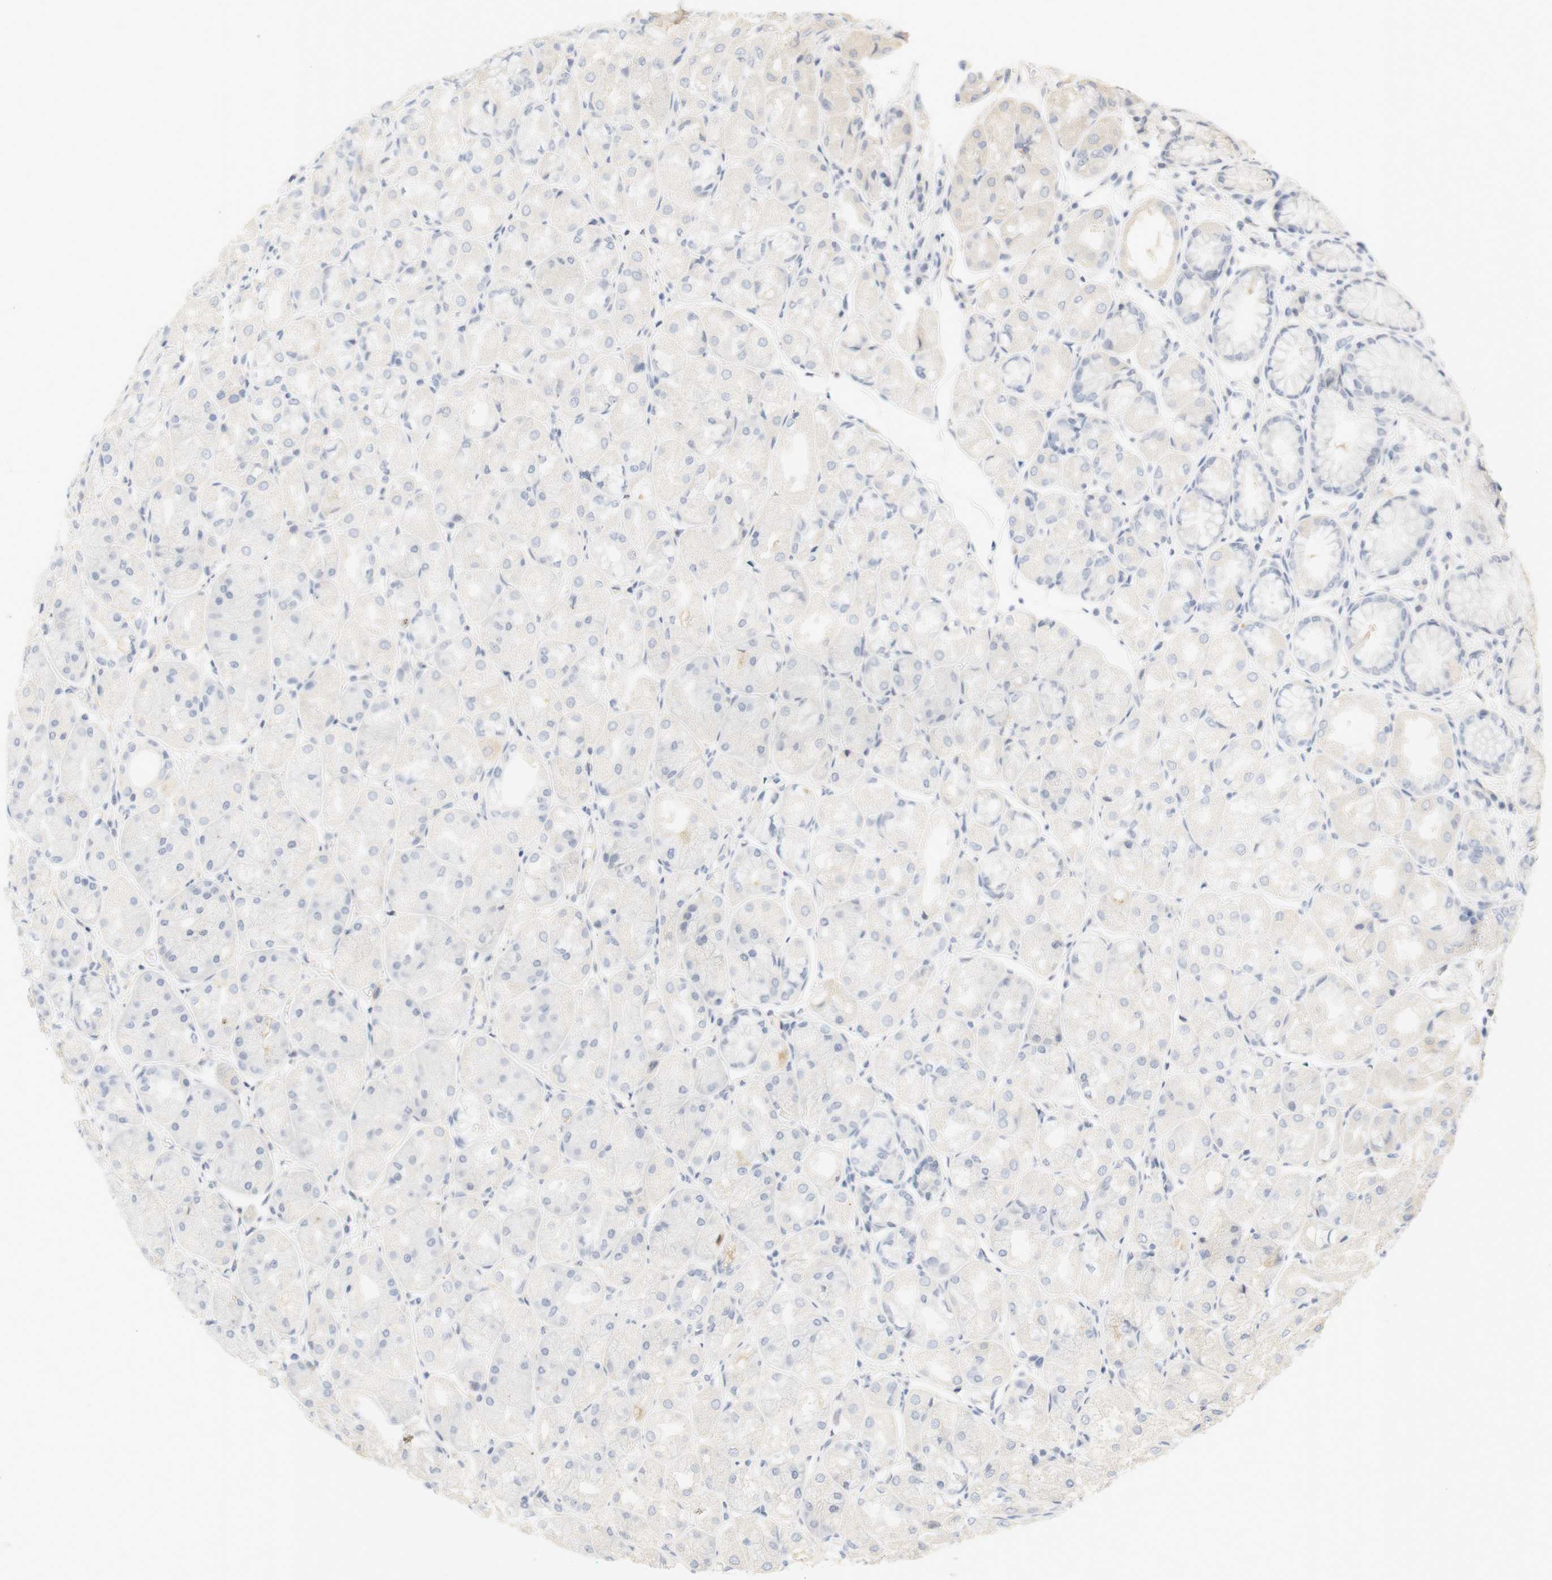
{"staining": {"intensity": "negative", "quantity": "none", "location": "none"}, "tissue": "stomach", "cell_type": "Glandular cells", "image_type": "normal", "snomed": [{"axis": "morphology", "description": "Normal tissue, NOS"}, {"axis": "topography", "description": "Stomach, upper"}], "caption": "There is no significant staining in glandular cells of stomach. (DAB IHC with hematoxylin counter stain).", "gene": "RTN3", "patient": {"sex": "male", "age": 72}}